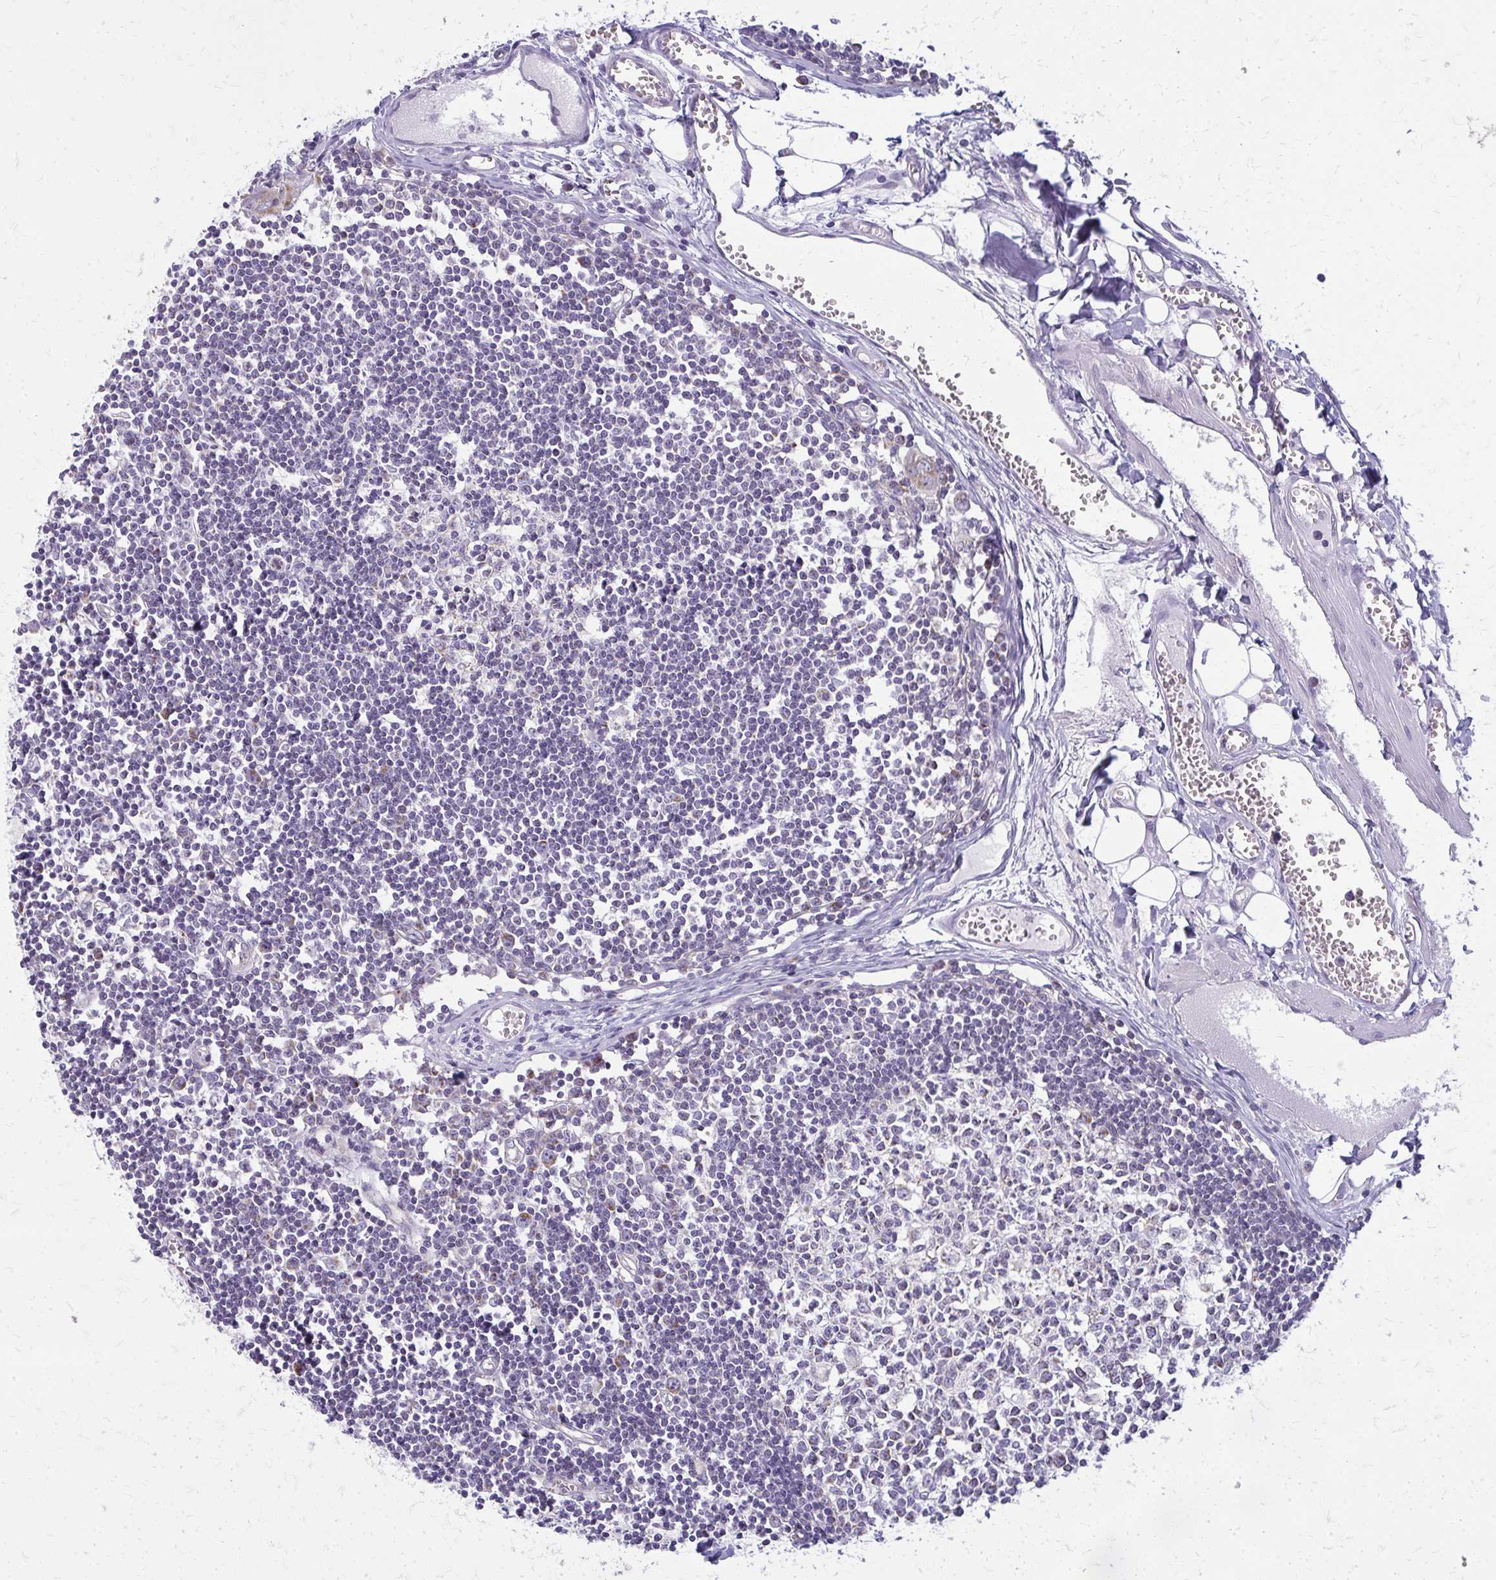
{"staining": {"intensity": "negative", "quantity": "none", "location": "none"}, "tissue": "lymph node", "cell_type": "Germinal center cells", "image_type": "normal", "snomed": [{"axis": "morphology", "description": "Normal tissue, NOS"}, {"axis": "topography", "description": "Lymph node"}], "caption": "The micrograph exhibits no significant positivity in germinal center cells of lymph node. (Stains: DAB (3,3'-diaminobenzidine) immunohistochemistry with hematoxylin counter stain, Microscopy: brightfield microscopy at high magnification).", "gene": "IFIT1", "patient": {"sex": "female", "age": 11}}